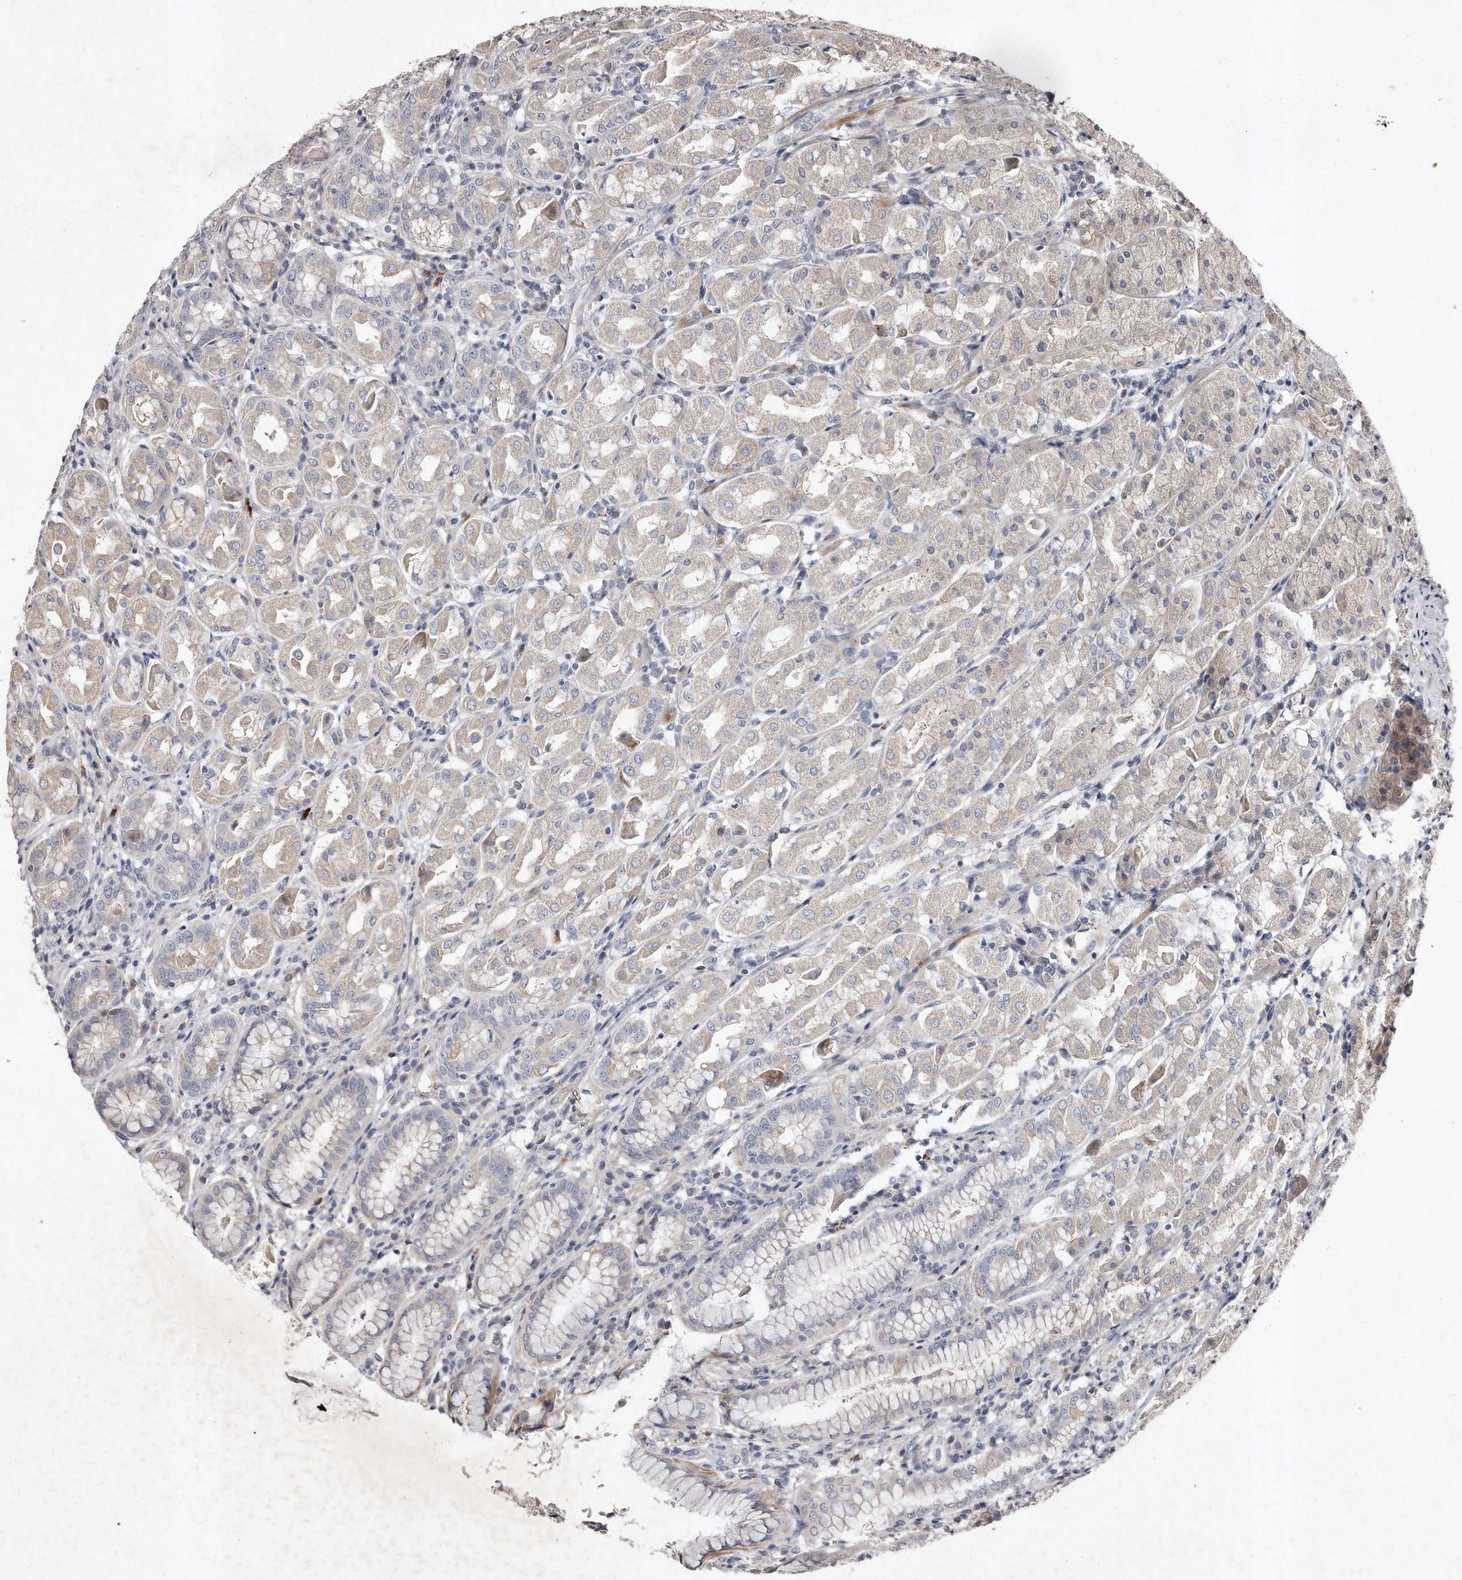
{"staining": {"intensity": "weak", "quantity": "<25%", "location": "cytoplasmic/membranous"}, "tissue": "stomach", "cell_type": "Glandular cells", "image_type": "normal", "snomed": [{"axis": "morphology", "description": "Normal tissue, NOS"}, {"axis": "topography", "description": "Stomach"}, {"axis": "topography", "description": "Stomach, lower"}], "caption": "An IHC image of benign stomach is shown. There is no staining in glandular cells of stomach.", "gene": "TECR", "patient": {"sex": "female", "age": 56}}